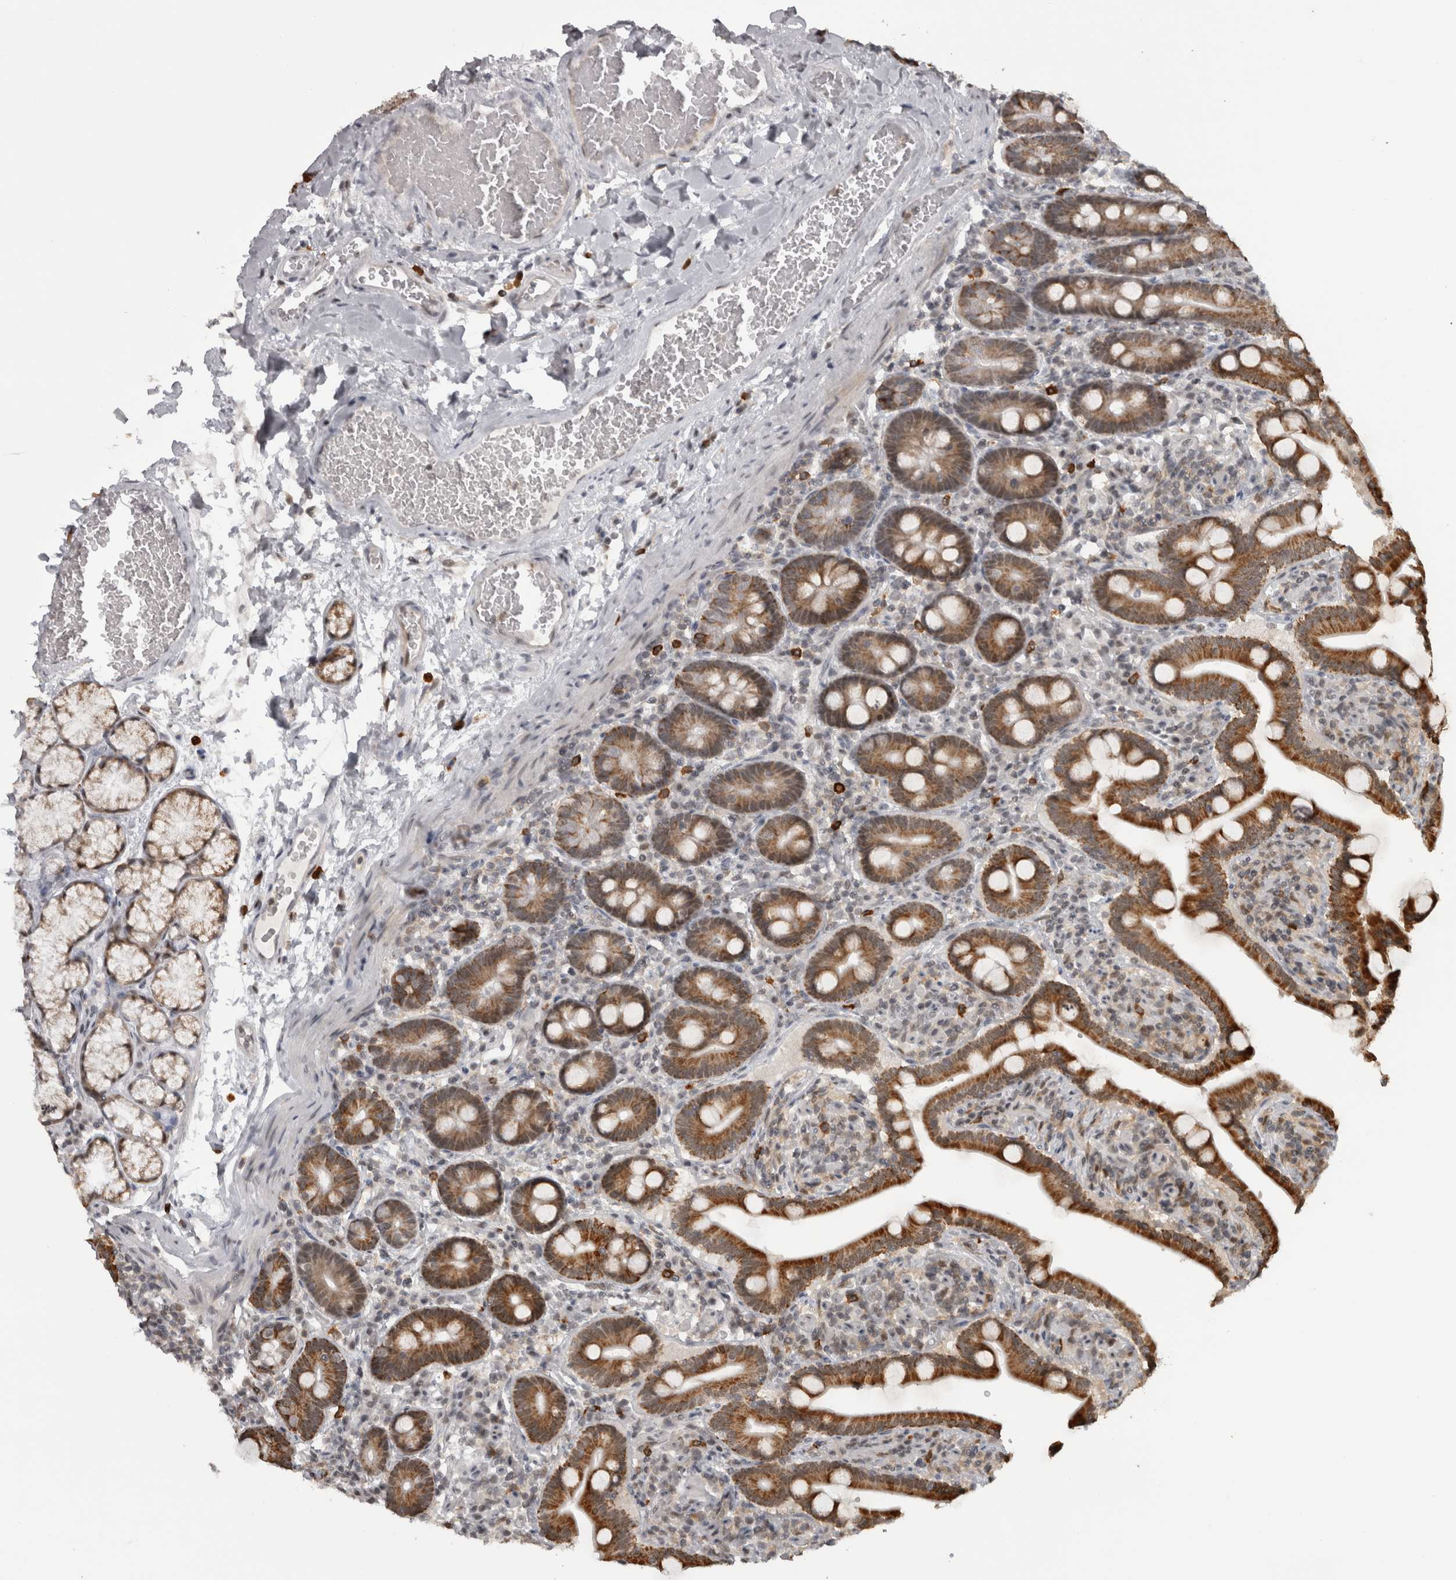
{"staining": {"intensity": "strong", "quantity": ">75%", "location": "cytoplasmic/membranous,nuclear"}, "tissue": "duodenum", "cell_type": "Glandular cells", "image_type": "normal", "snomed": [{"axis": "morphology", "description": "Normal tissue, NOS"}, {"axis": "topography", "description": "Duodenum"}], "caption": "A brown stain labels strong cytoplasmic/membranous,nuclear expression of a protein in glandular cells of benign human duodenum. Nuclei are stained in blue.", "gene": "MICU3", "patient": {"sex": "male", "age": 54}}